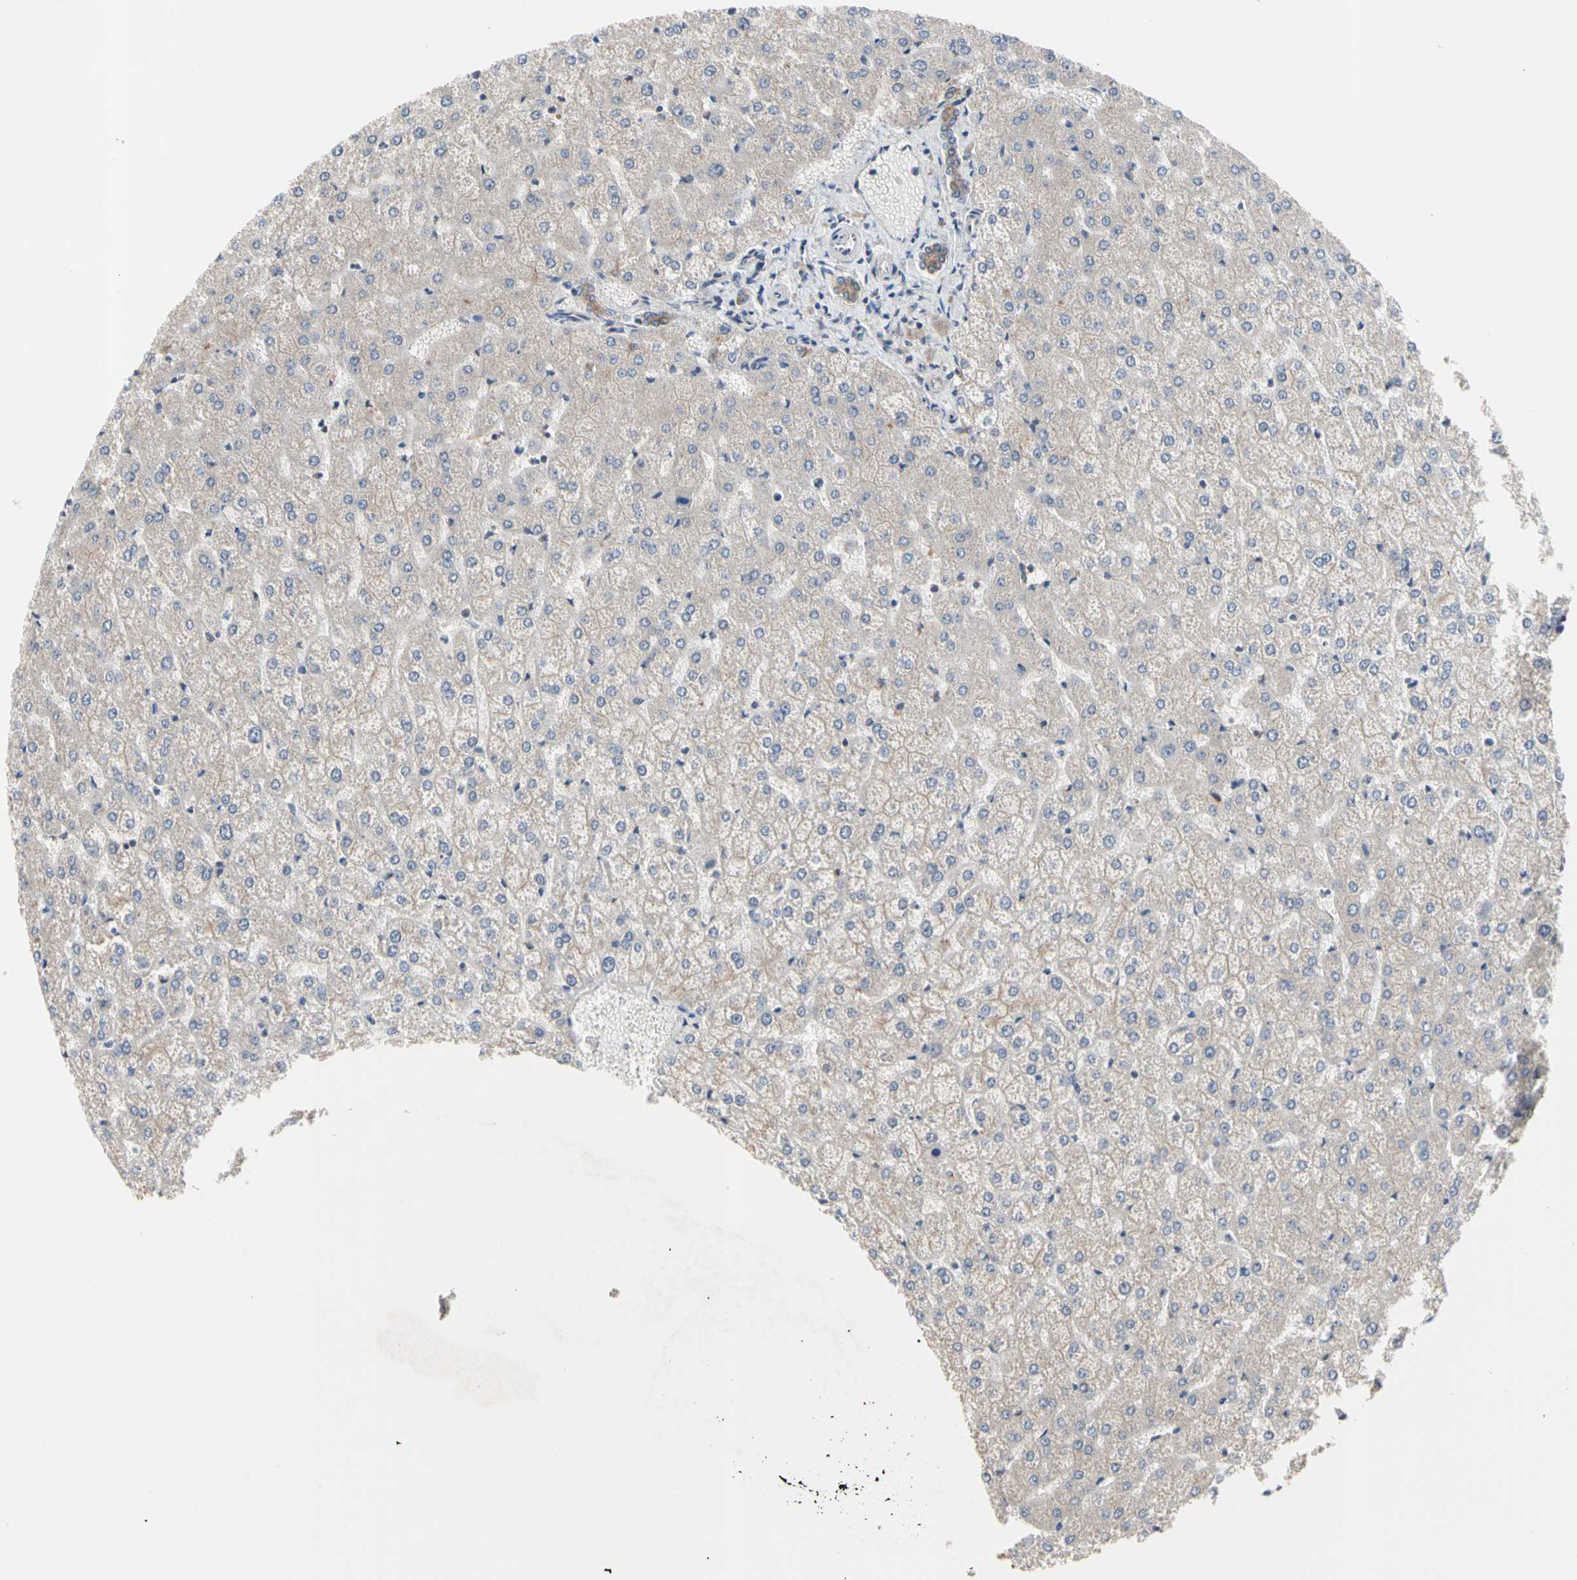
{"staining": {"intensity": "moderate", "quantity": ">75%", "location": "cytoplasmic/membranous"}, "tissue": "liver", "cell_type": "Cholangiocytes", "image_type": "normal", "snomed": [{"axis": "morphology", "description": "Normal tissue, NOS"}, {"axis": "topography", "description": "Liver"}], "caption": "Immunohistochemistry histopathology image of benign liver: liver stained using immunohistochemistry (IHC) shows medium levels of moderate protein expression localized specifically in the cytoplasmic/membranous of cholangiocytes, appearing as a cytoplasmic/membranous brown color.", "gene": "DPP8", "patient": {"sex": "female", "age": 32}}